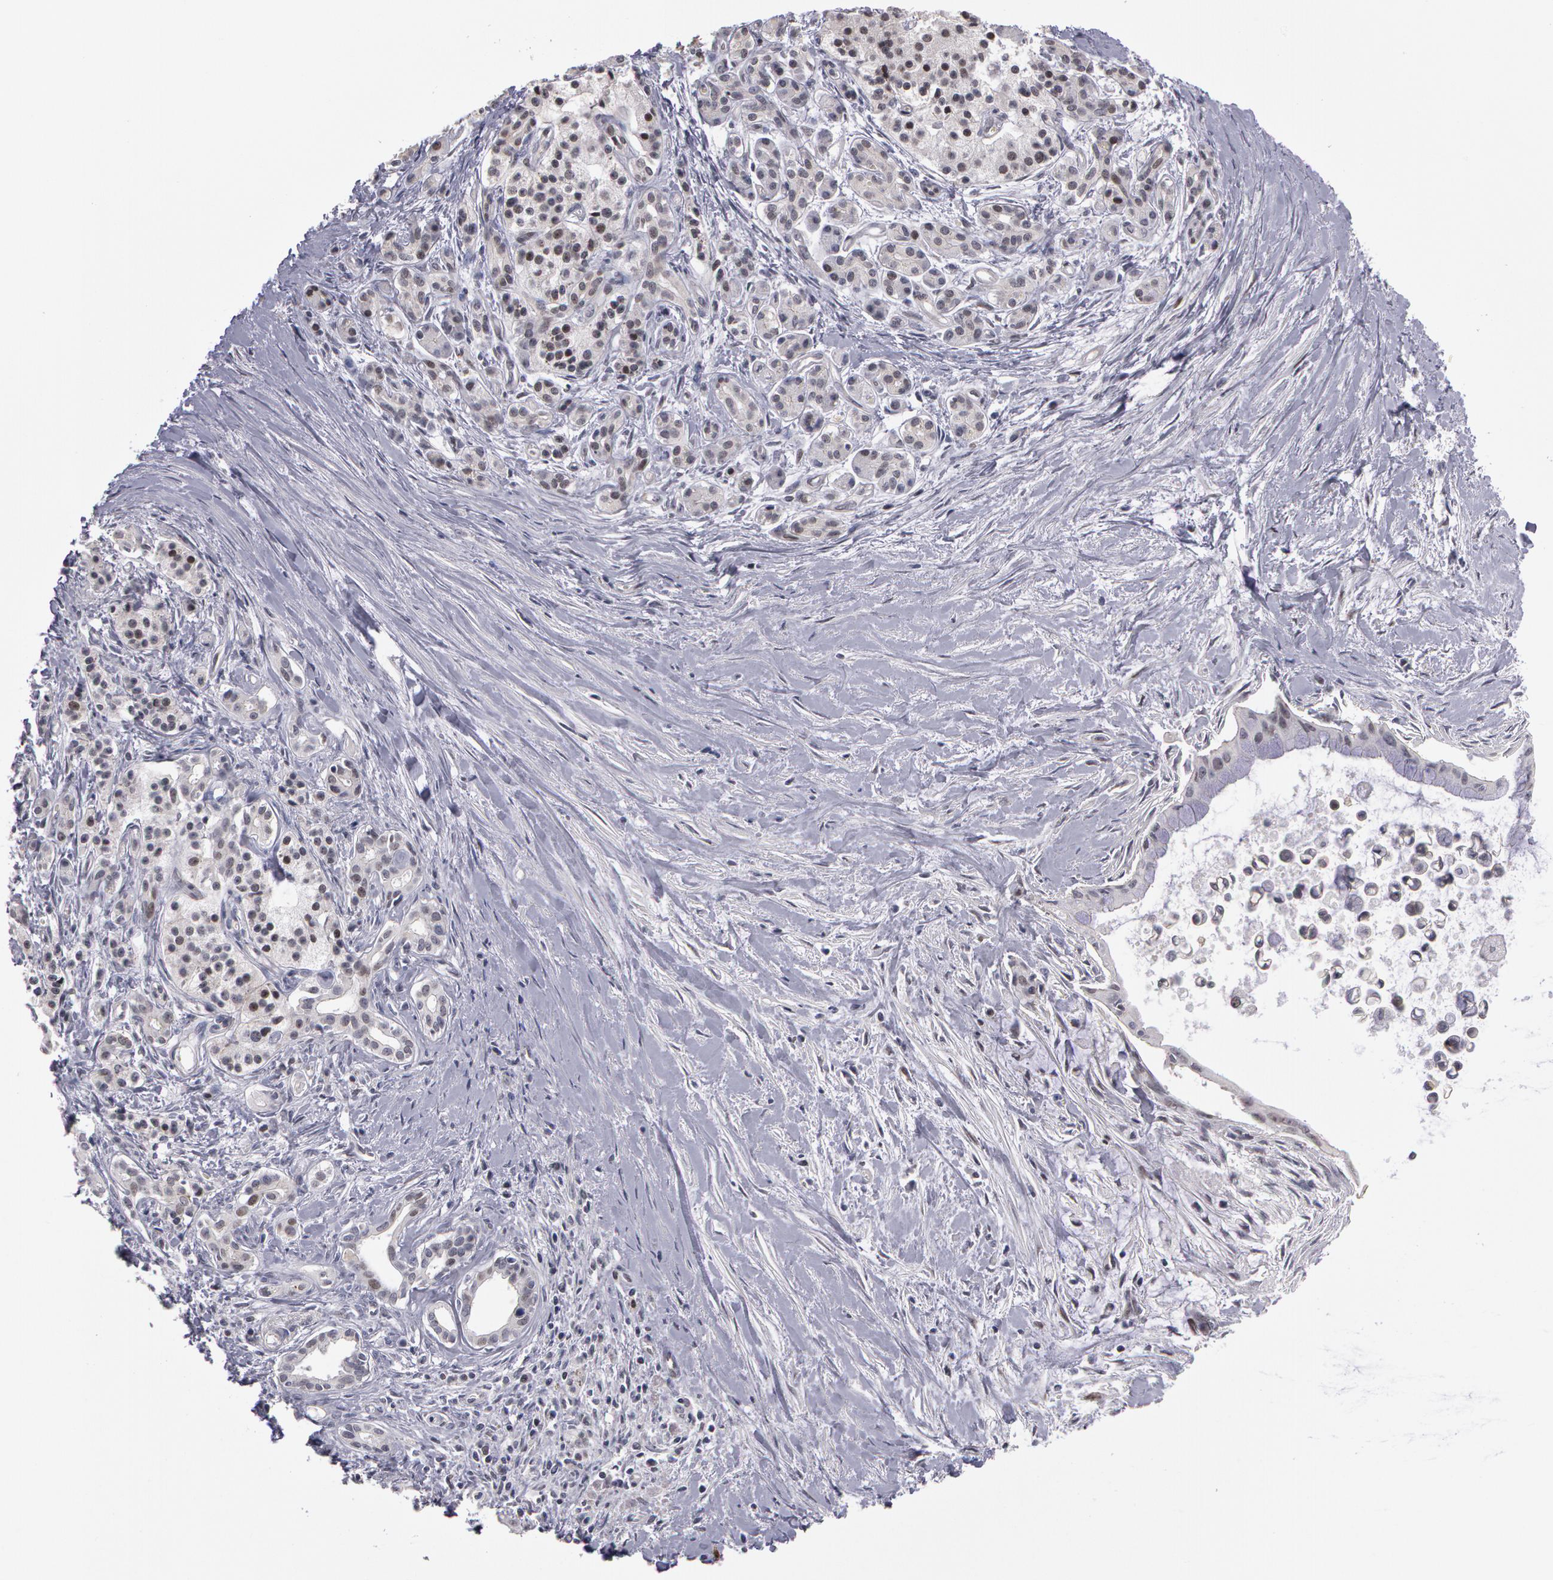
{"staining": {"intensity": "weak", "quantity": "<25%", "location": "nuclear"}, "tissue": "pancreatic cancer", "cell_type": "Tumor cells", "image_type": "cancer", "snomed": [{"axis": "morphology", "description": "Adenocarcinoma, NOS"}, {"axis": "topography", "description": "Pancreas"}], "caption": "Pancreatic adenocarcinoma was stained to show a protein in brown. There is no significant expression in tumor cells. Brightfield microscopy of IHC stained with DAB (brown) and hematoxylin (blue), captured at high magnification.", "gene": "PRICKLE1", "patient": {"sex": "male", "age": 59}}